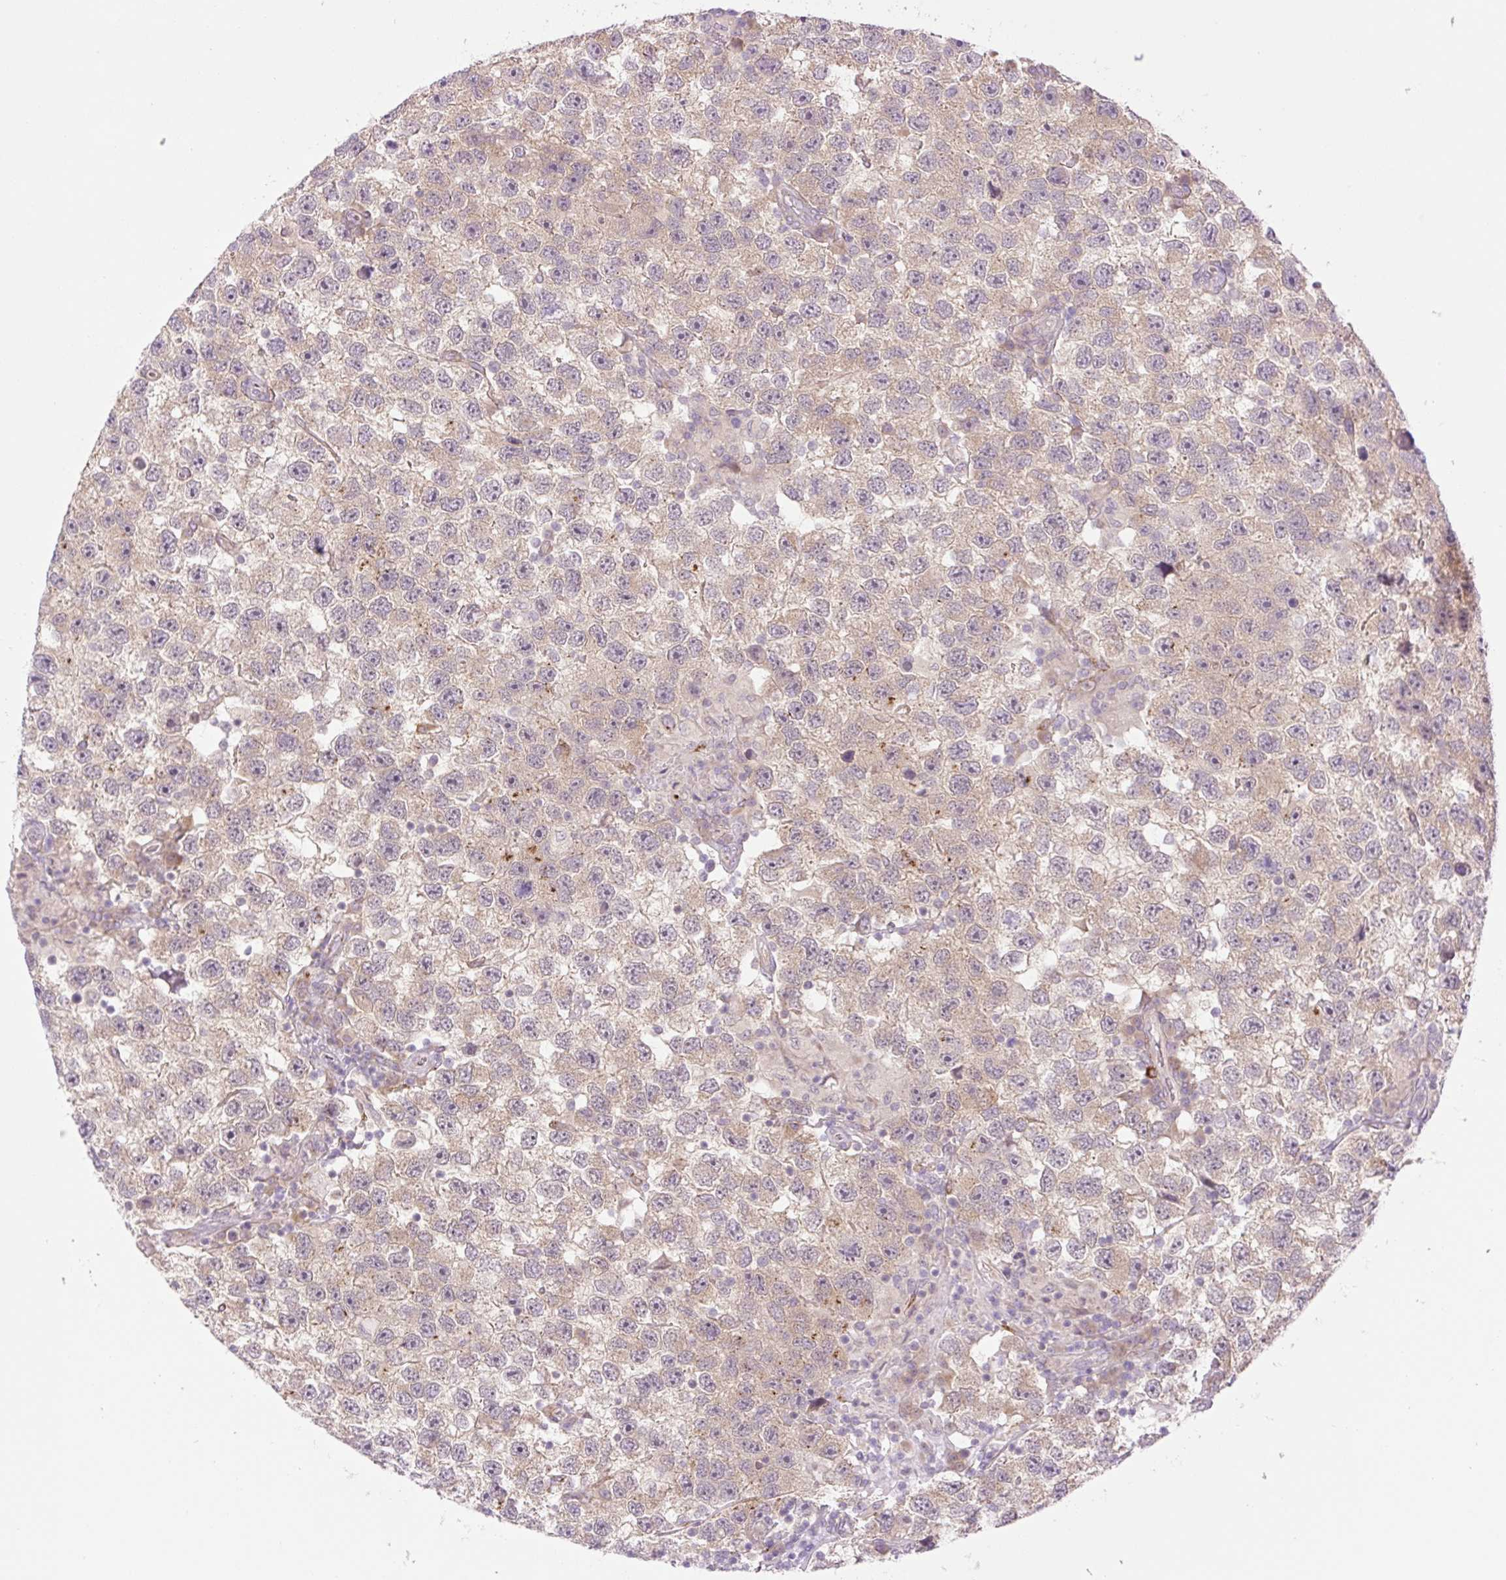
{"staining": {"intensity": "weak", "quantity": "<25%", "location": "cytoplasmic/membranous"}, "tissue": "testis cancer", "cell_type": "Tumor cells", "image_type": "cancer", "snomed": [{"axis": "morphology", "description": "Seminoma, NOS"}, {"axis": "topography", "description": "Testis"}], "caption": "Immunohistochemistry of seminoma (testis) displays no expression in tumor cells.", "gene": "COL5A1", "patient": {"sex": "male", "age": 26}}